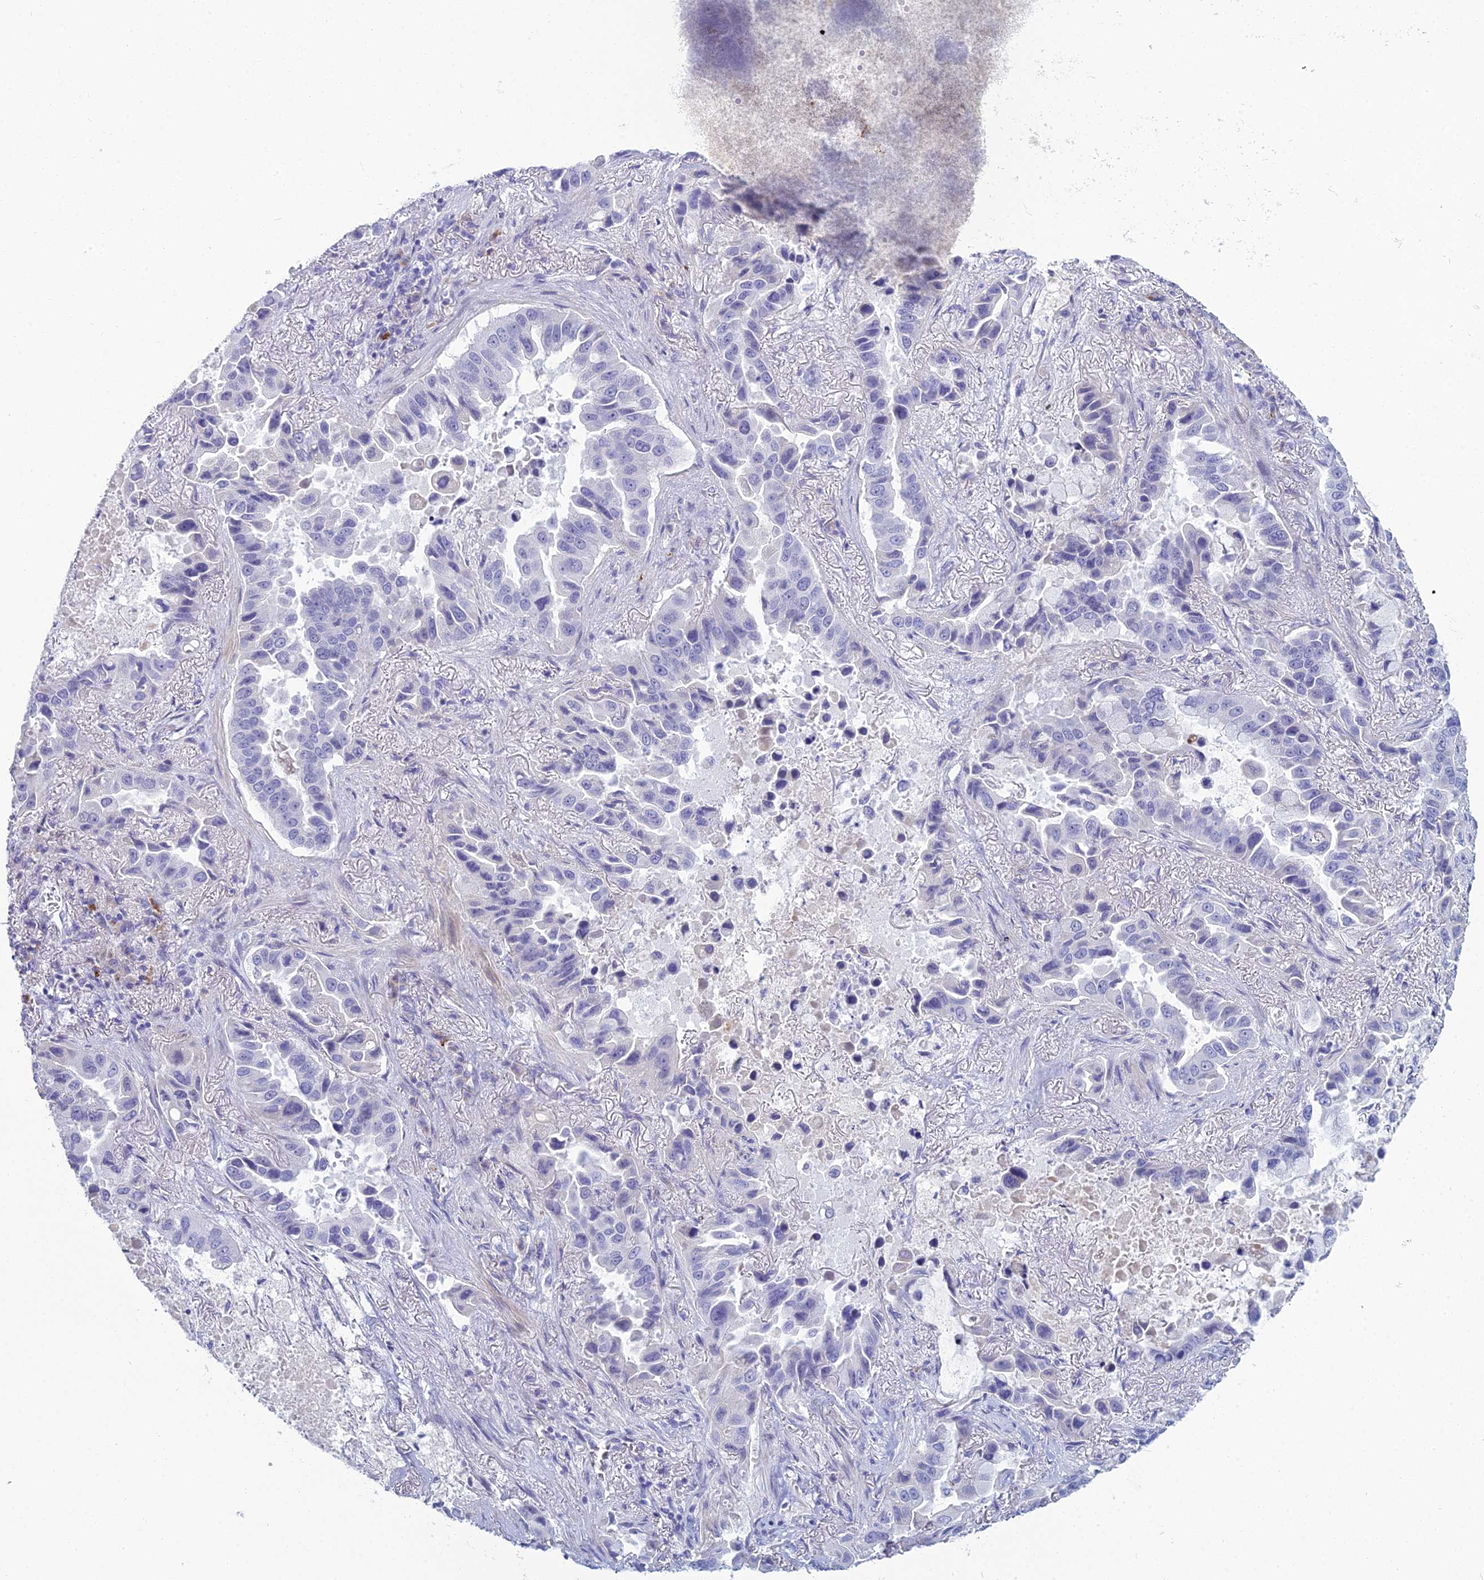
{"staining": {"intensity": "negative", "quantity": "none", "location": "none"}, "tissue": "lung cancer", "cell_type": "Tumor cells", "image_type": "cancer", "snomed": [{"axis": "morphology", "description": "Adenocarcinoma, NOS"}, {"axis": "topography", "description": "Lung"}], "caption": "Immunohistochemistry (IHC) of adenocarcinoma (lung) reveals no expression in tumor cells.", "gene": "MUC13", "patient": {"sex": "male", "age": 64}}